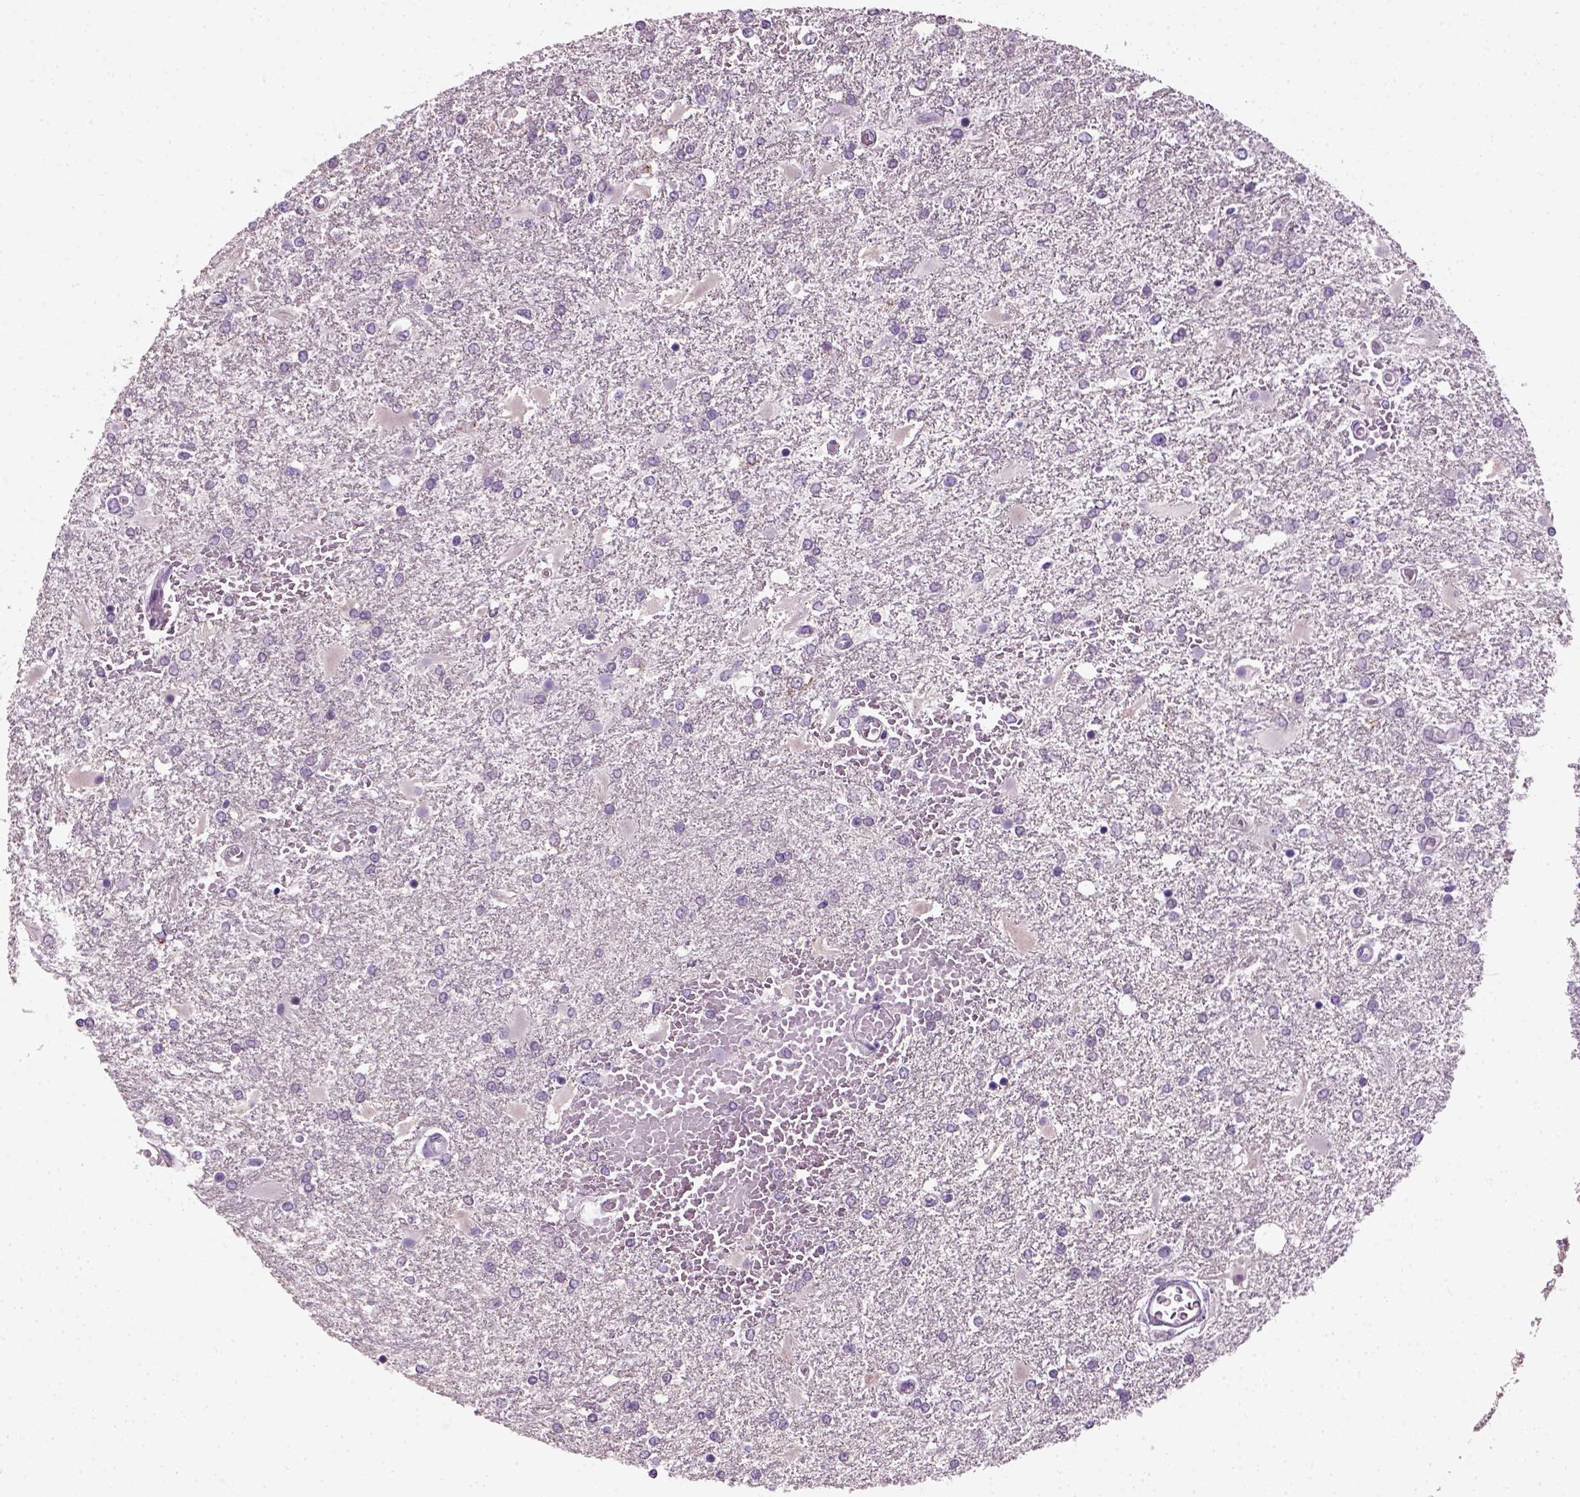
{"staining": {"intensity": "negative", "quantity": "none", "location": "none"}, "tissue": "glioma", "cell_type": "Tumor cells", "image_type": "cancer", "snomed": [{"axis": "morphology", "description": "Glioma, malignant, High grade"}, {"axis": "topography", "description": "Cerebral cortex"}], "caption": "The histopathology image reveals no staining of tumor cells in high-grade glioma (malignant).", "gene": "ELOVL3", "patient": {"sex": "male", "age": 79}}